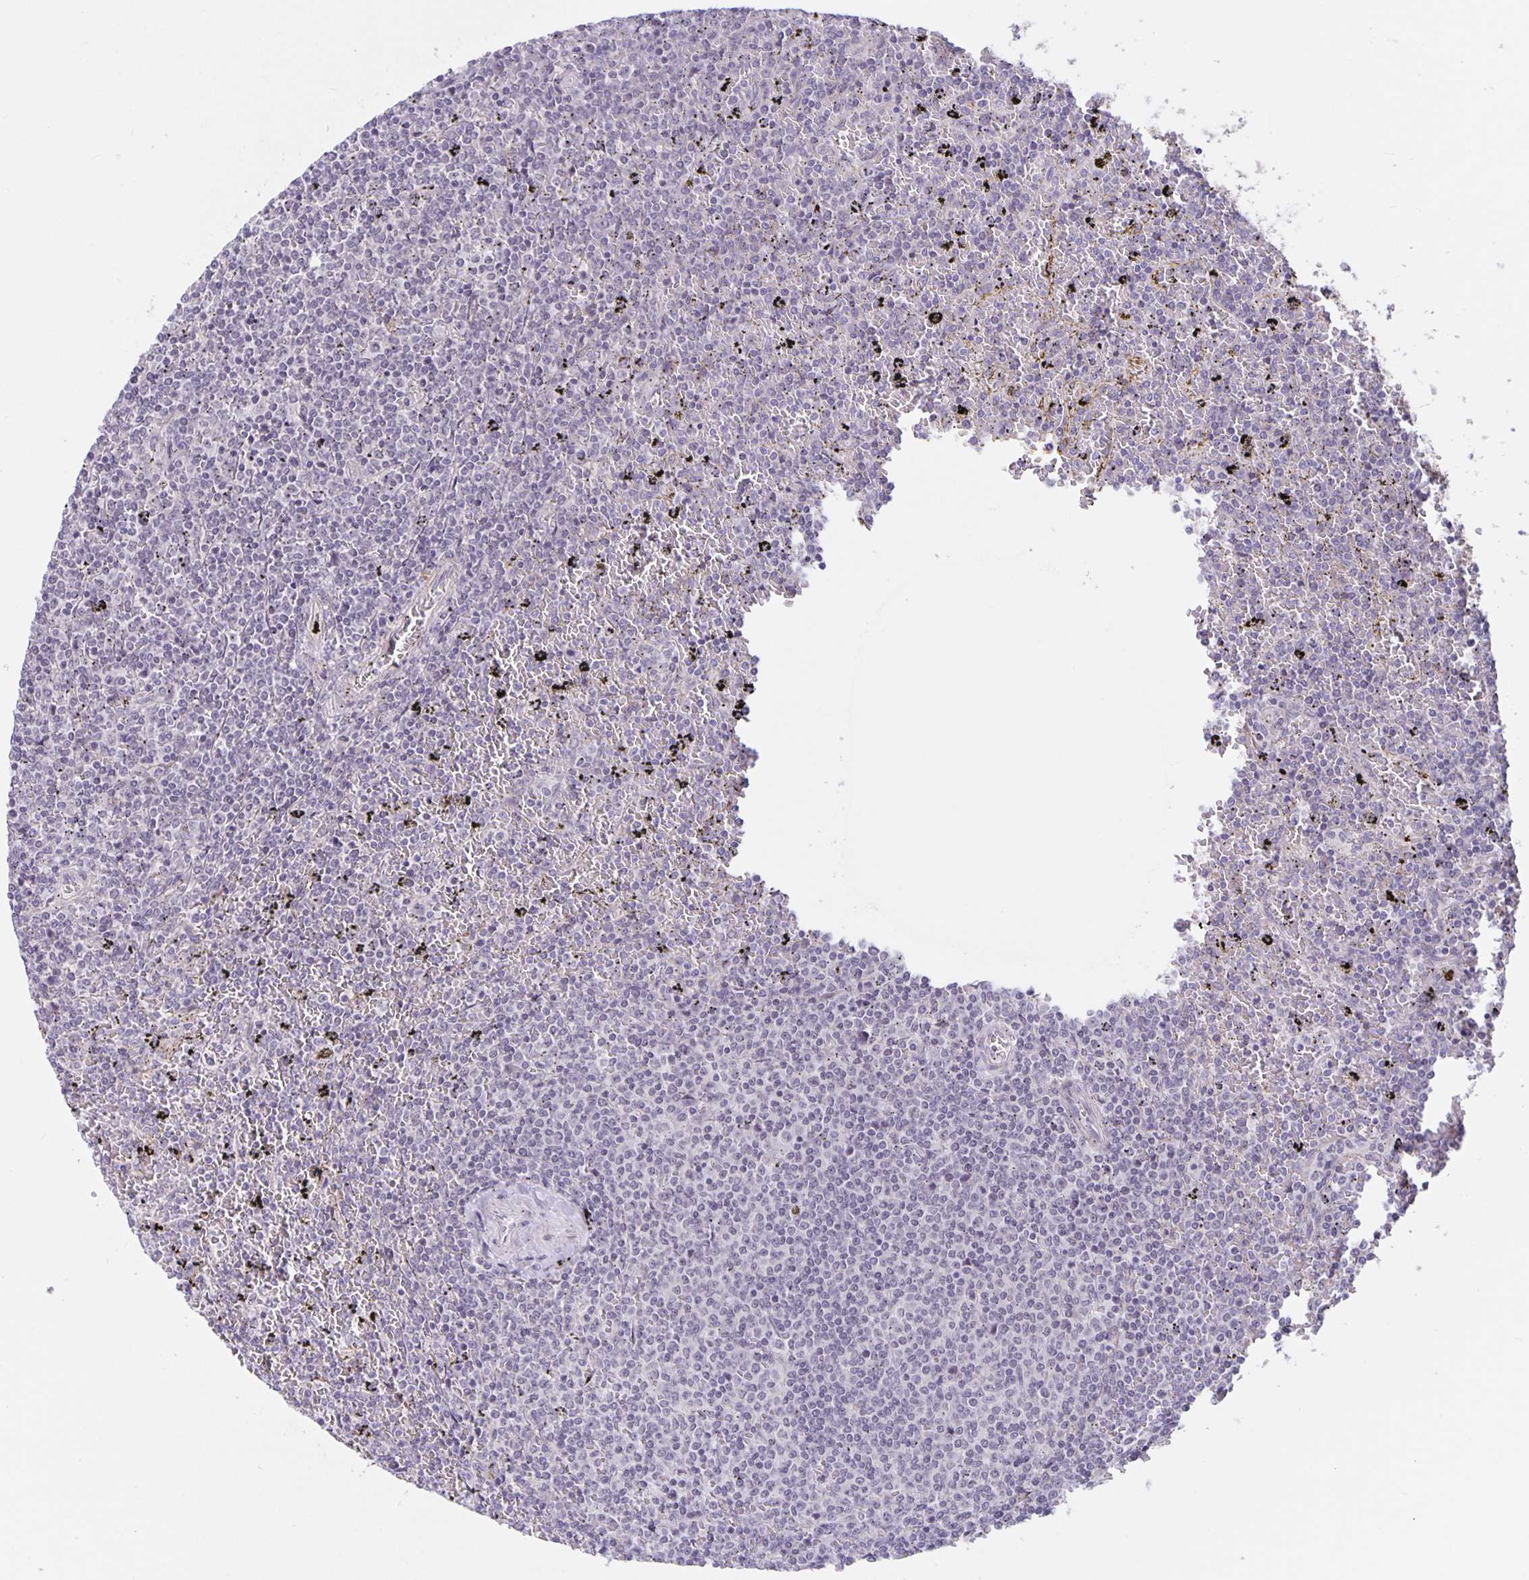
{"staining": {"intensity": "negative", "quantity": "none", "location": "none"}, "tissue": "lymphoma", "cell_type": "Tumor cells", "image_type": "cancer", "snomed": [{"axis": "morphology", "description": "Malignant lymphoma, non-Hodgkin's type, Low grade"}, {"axis": "topography", "description": "Spleen"}], "caption": "Immunohistochemistry image of human lymphoma stained for a protein (brown), which shows no staining in tumor cells.", "gene": "ARVCF", "patient": {"sex": "female", "age": 77}}